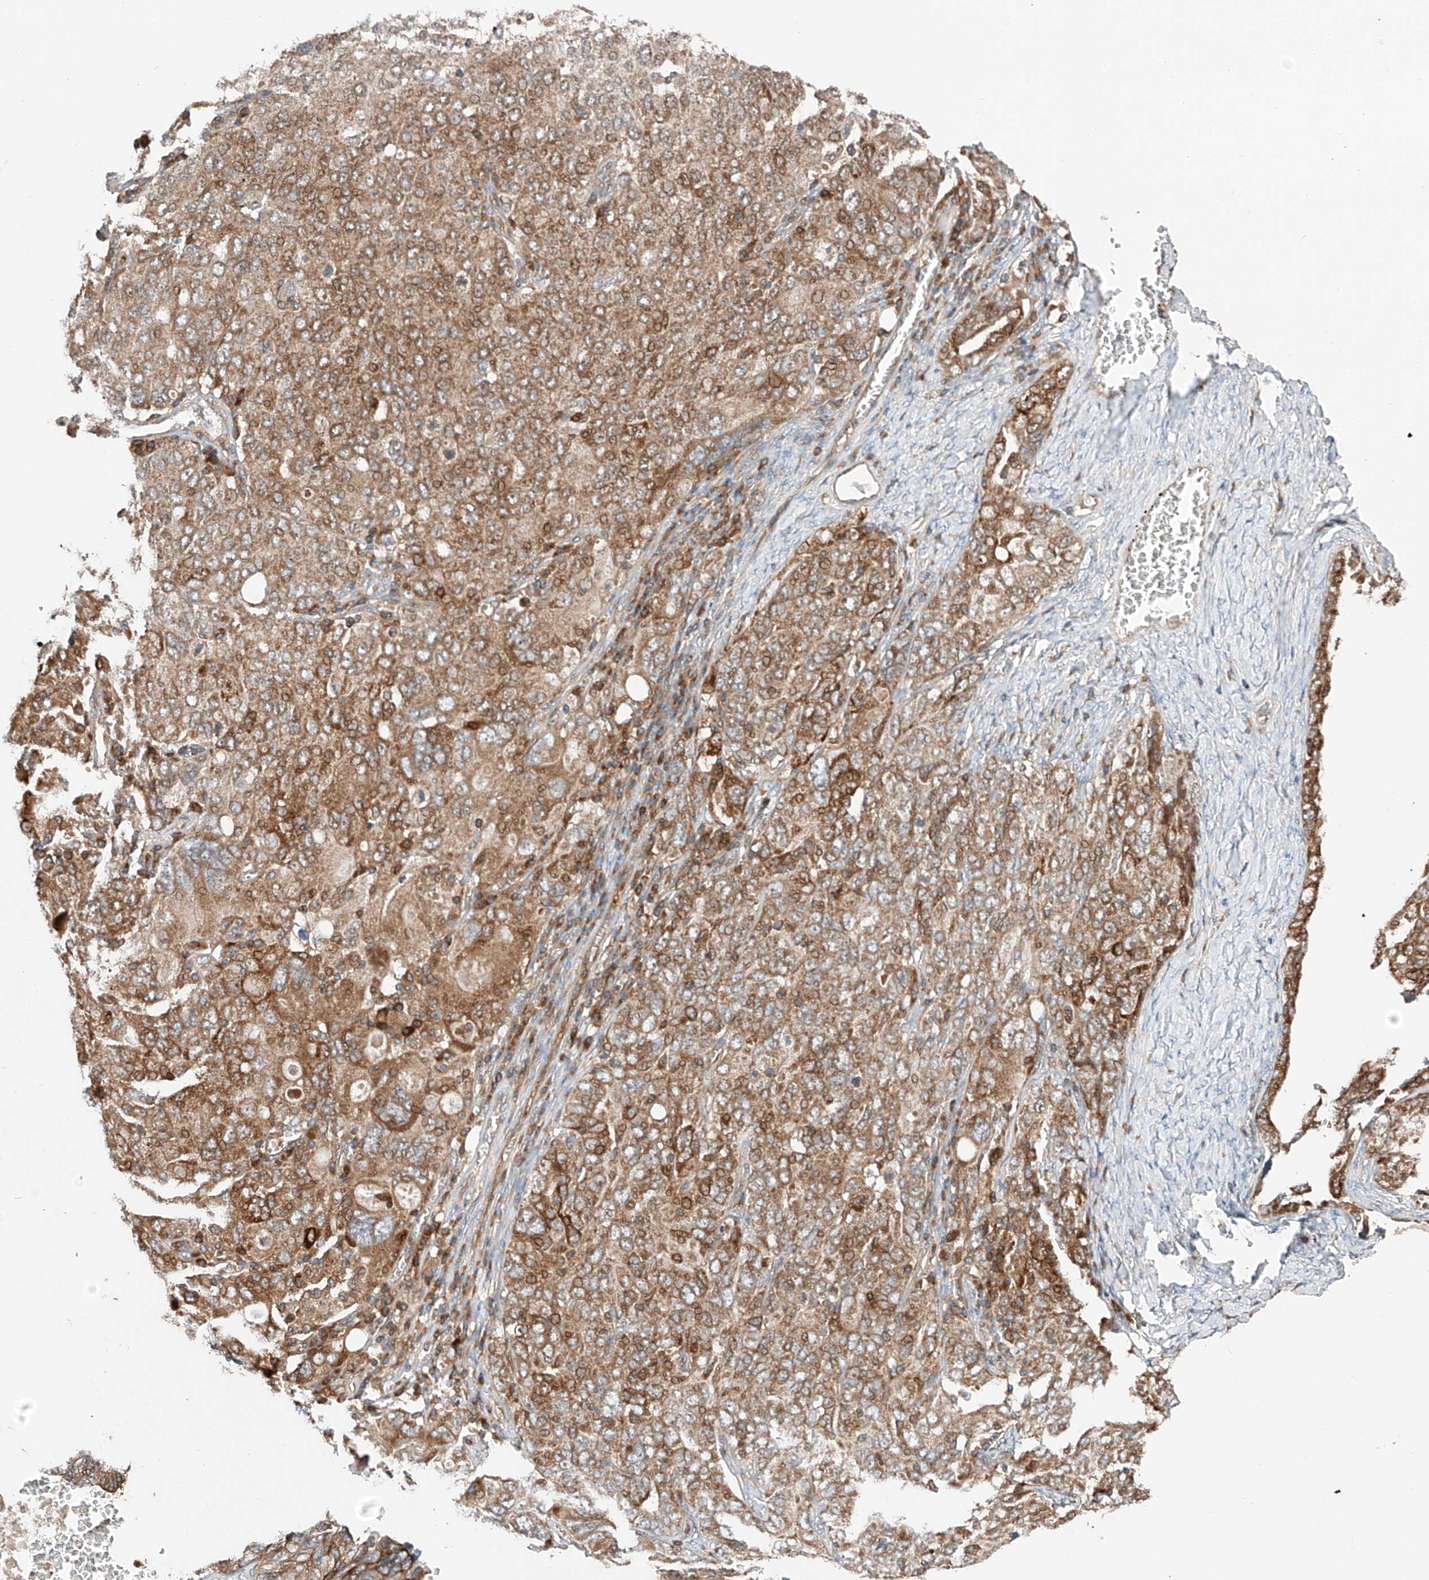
{"staining": {"intensity": "moderate", "quantity": ">75%", "location": "cytoplasmic/membranous"}, "tissue": "ovarian cancer", "cell_type": "Tumor cells", "image_type": "cancer", "snomed": [{"axis": "morphology", "description": "Carcinoma, endometroid"}, {"axis": "topography", "description": "Ovary"}], "caption": "A brown stain highlights moderate cytoplasmic/membranous expression of a protein in human ovarian cancer (endometroid carcinoma) tumor cells. (brown staining indicates protein expression, while blue staining denotes nuclei).", "gene": "RUSC1", "patient": {"sex": "female", "age": 62}}